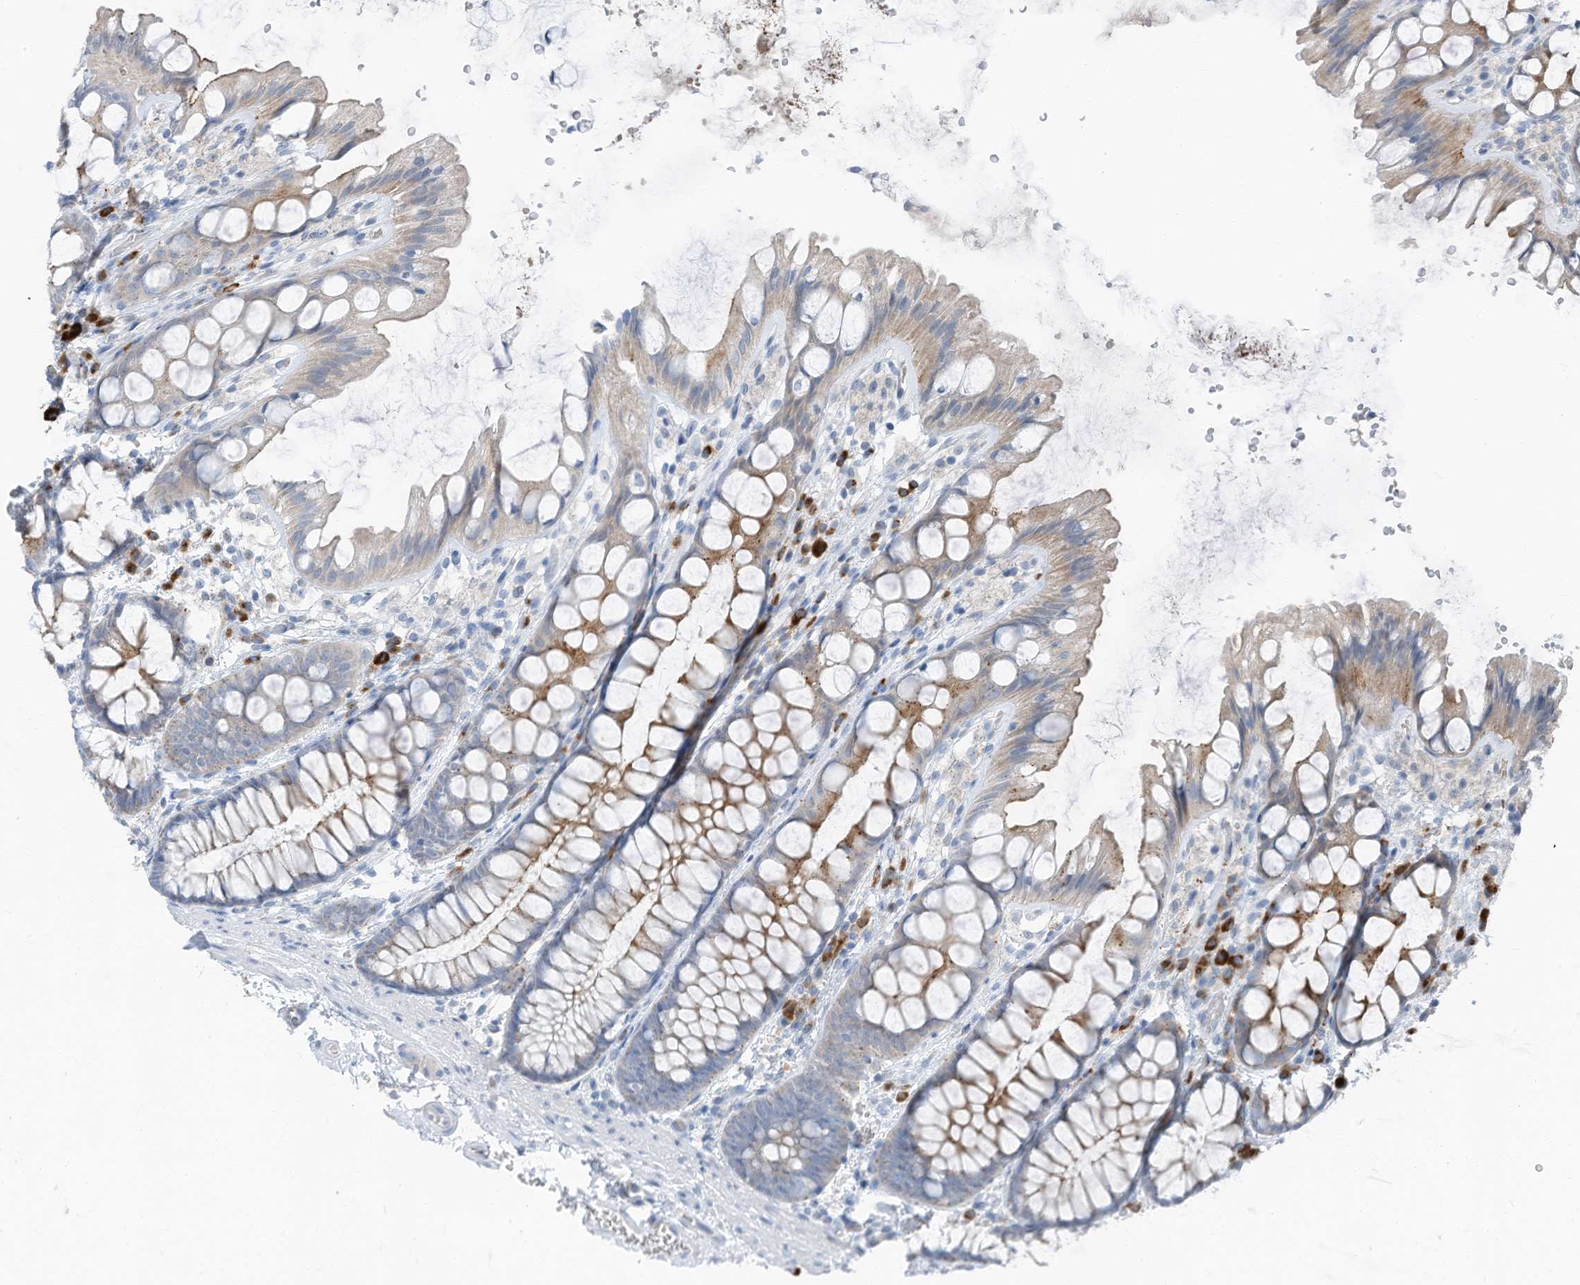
{"staining": {"intensity": "negative", "quantity": "none", "location": "none"}, "tissue": "colon", "cell_type": "Endothelial cells", "image_type": "normal", "snomed": [{"axis": "morphology", "description": "Normal tissue, NOS"}, {"axis": "topography", "description": "Colon"}], "caption": "Endothelial cells show no significant staining in benign colon.", "gene": "CHMP2B", "patient": {"sex": "male", "age": 47}}